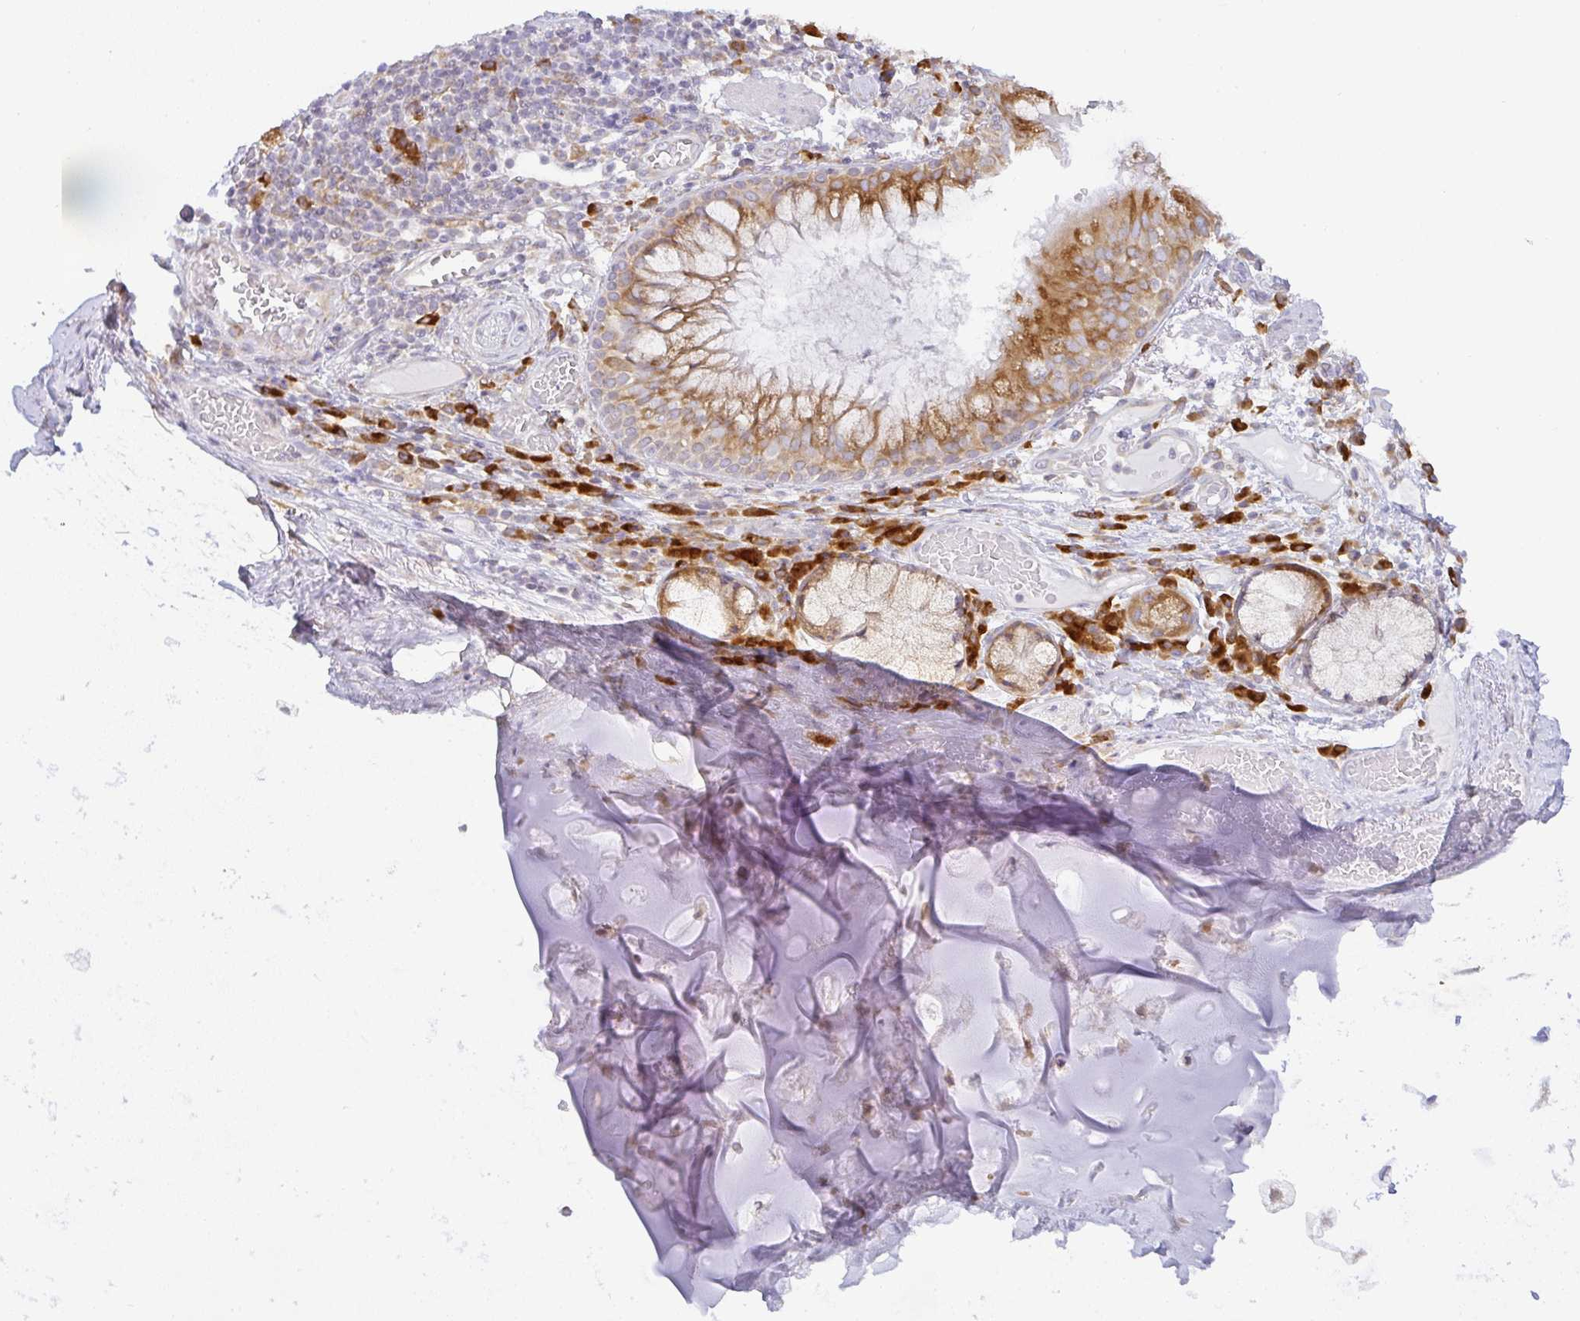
{"staining": {"intensity": "negative", "quantity": "none", "location": "none"}, "tissue": "adipose tissue", "cell_type": "Adipocytes", "image_type": "normal", "snomed": [{"axis": "morphology", "description": "Normal tissue, NOS"}, {"axis": "topography", "description": "Cartilage tissue"}, {"axis": "topography", "description": "Bronchus"}], "caption": "IHC micrograph of unremarkable adipose tissue stained for a protein (brown), which exhibits no staining in adipocytes.", "gene": "DERL2", "patient": {"sex": "male", "age": 56}}